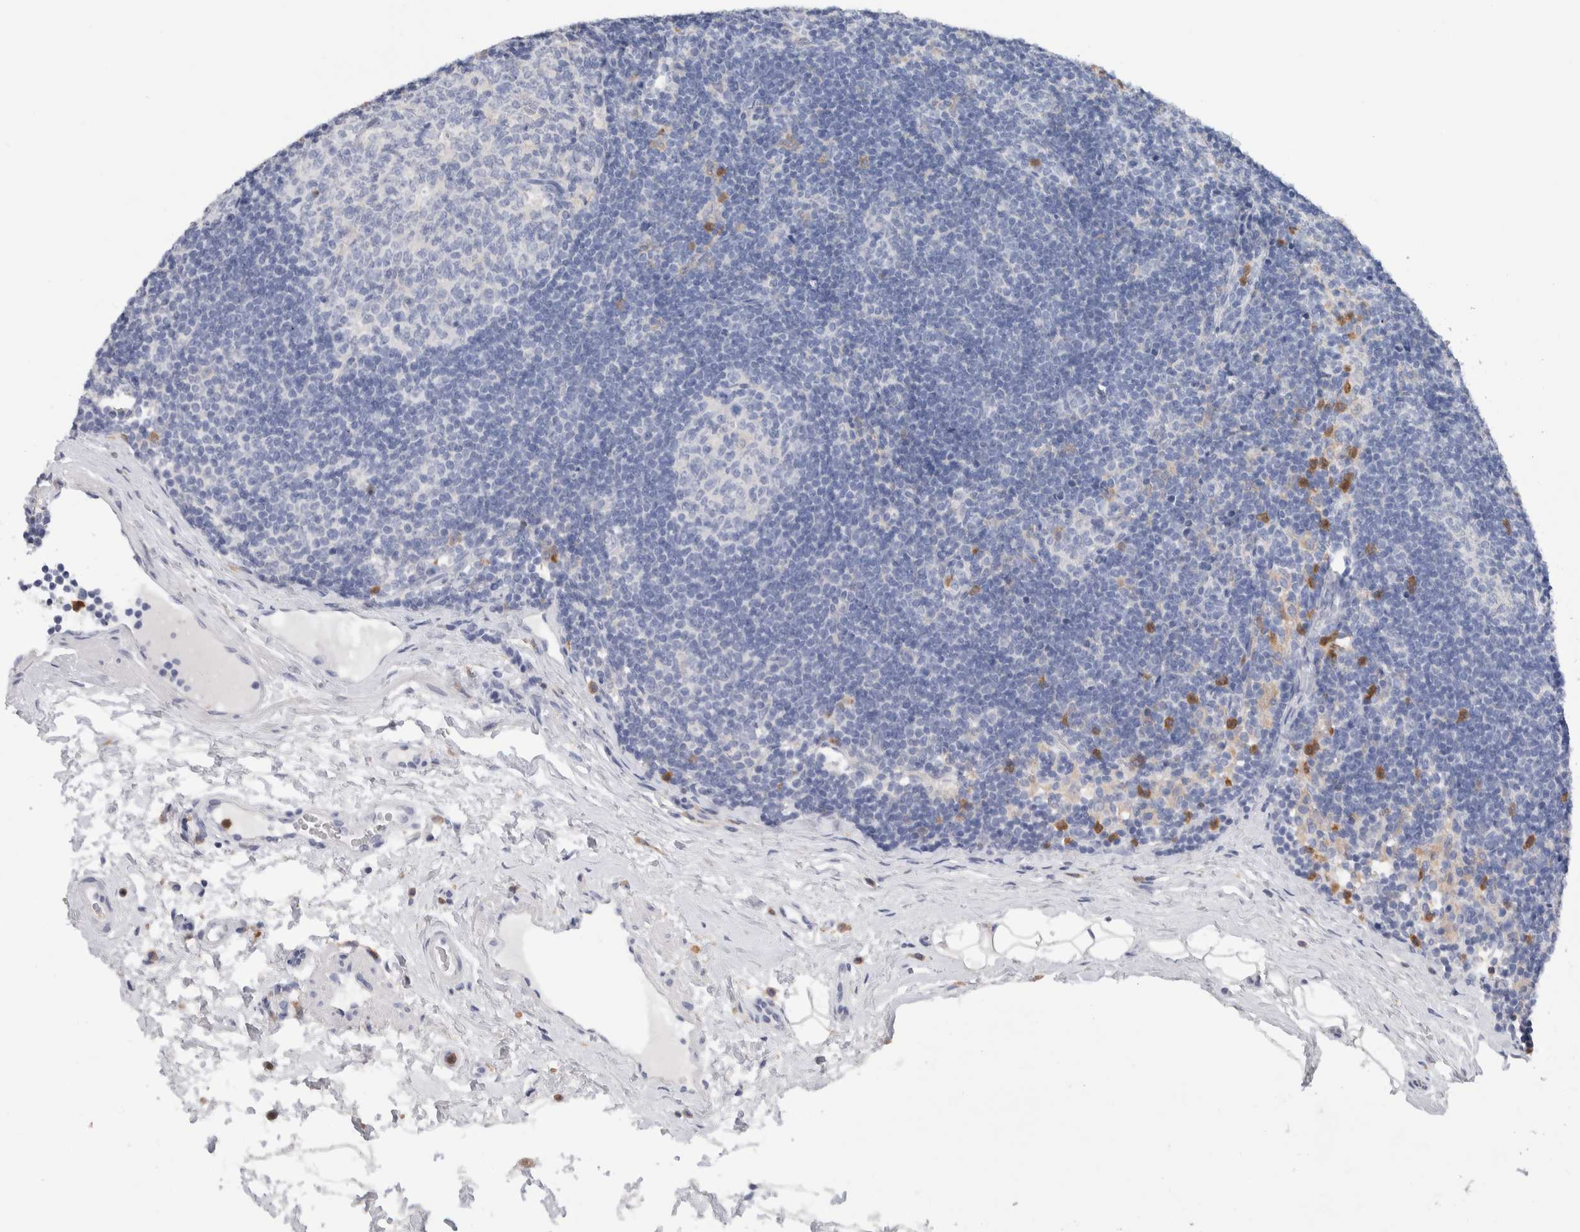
{"staining": {"intensity": "negative", "quantity": "none", "location": "none"}, "tissue": "lymph node", "cell_type": "Germinal center cells", "image_type": "normal", "snomed": [{"axis": "morphology", "description": "Normal tissue, NOS"}, {"axis": "topography", "description": "Lymph node"}], "caption": "This photomicrograph is of normal lymph node stained with immunohistochemistry to label a protein in brown with the nuclei are counter-stained blue. There is no positivity in germinal center cells.", "gene": "NCF2", "patient": {"sex": "female", "age": 22}}